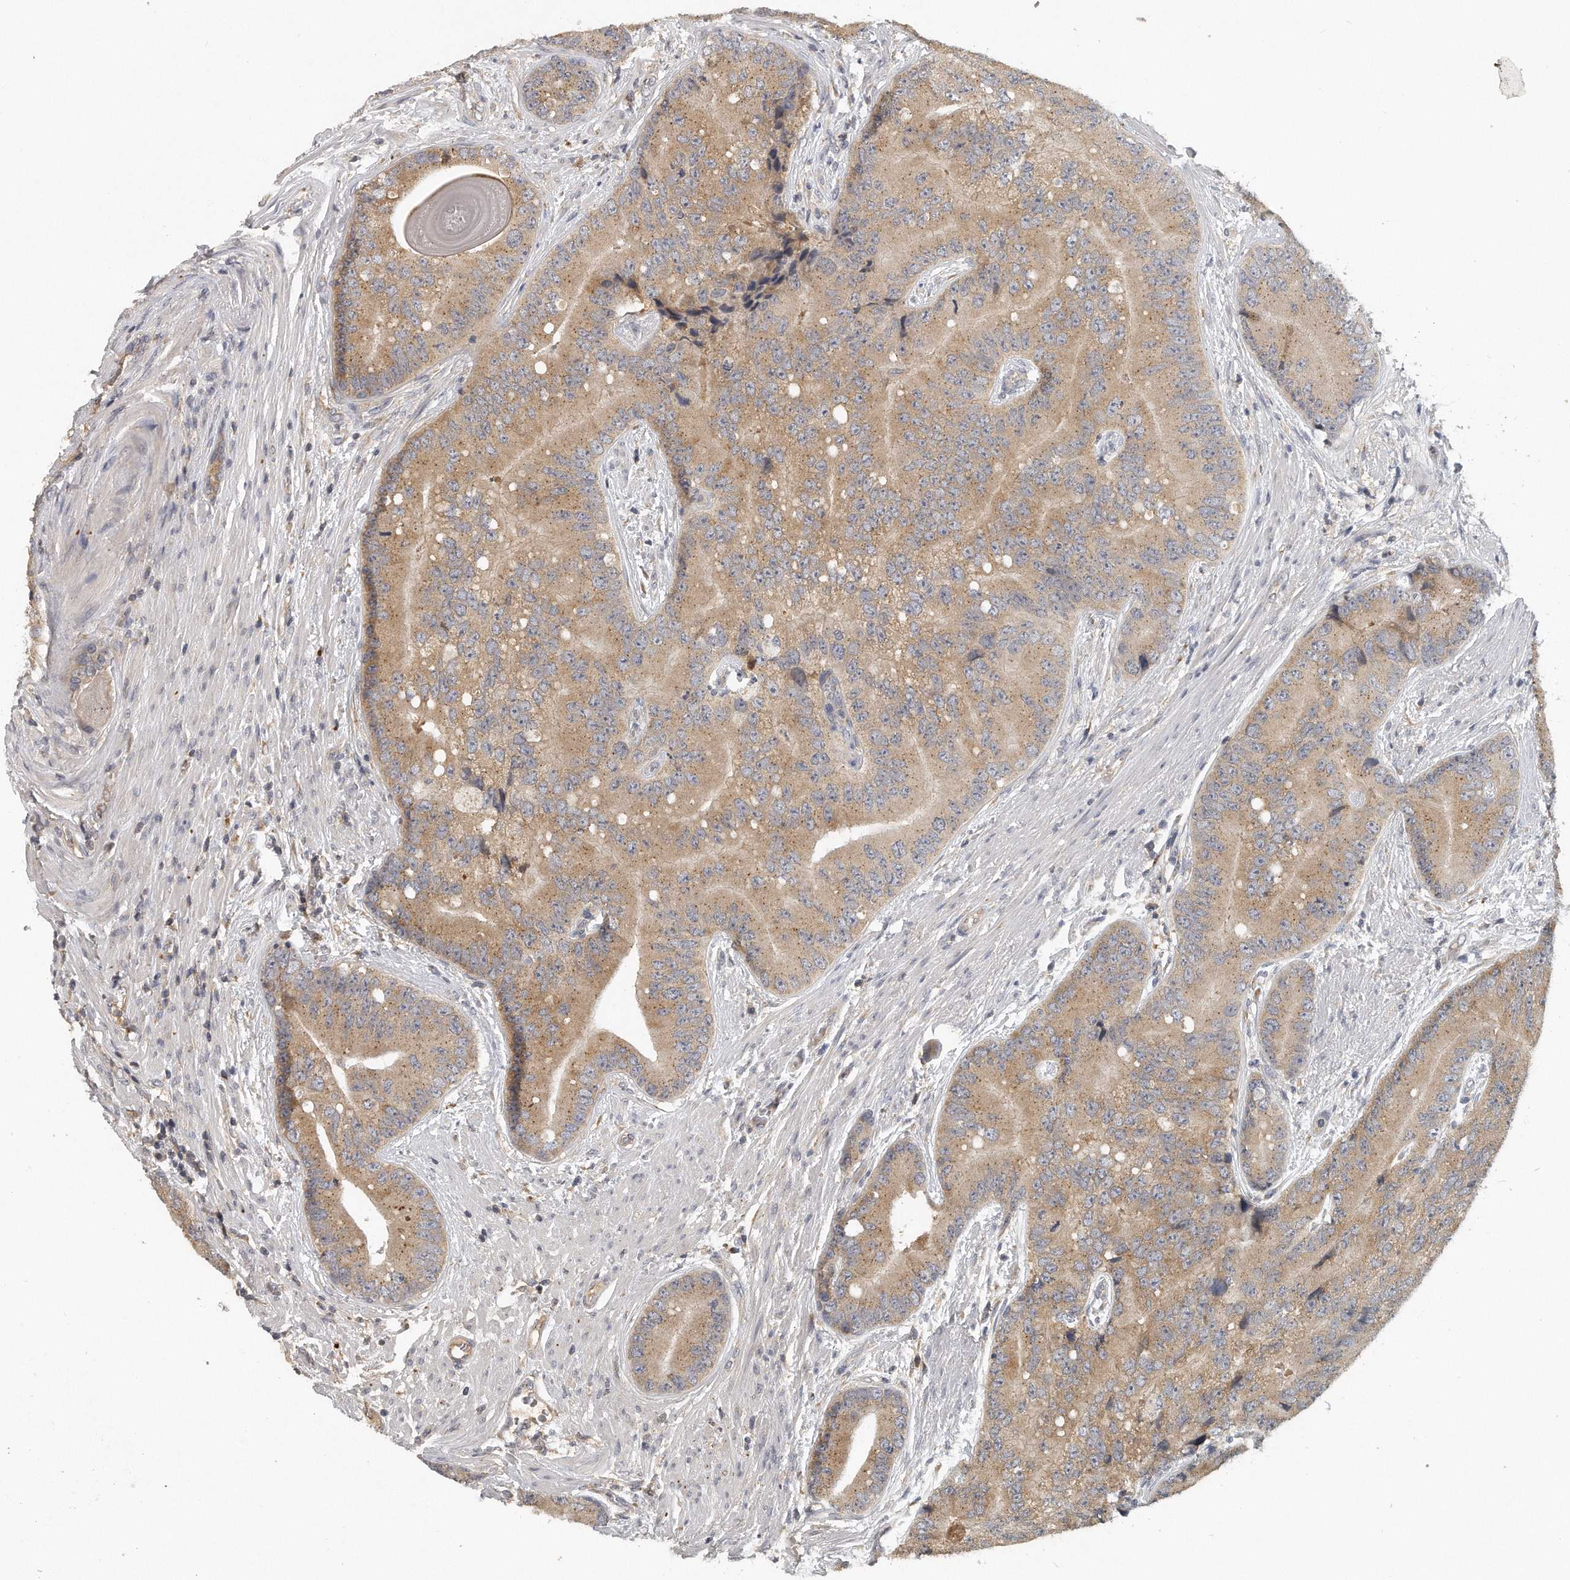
{"staining": {"intensity": "weak", "quantity": ">75%", "location": "cytoplasmic/membranous"}, "tissue": "prostate cancer", "cell_type": "Tumor cells", "image_type": "cancer", "snomed": [{"axis": "morphology", "description": "Adenocarcinoma, High grade"}, {"axis": "topography", "description": "Prostate"}], "caption": "Adenocarcinoma (high-grade) (prostate) was stained to show a protein in brown. There is low levels of weak cytoplasmic/membranous positivity in about >75% of tumor cells.", "gene": "TRAPPC14", "patient": {"sex": "male", "age": 70}}